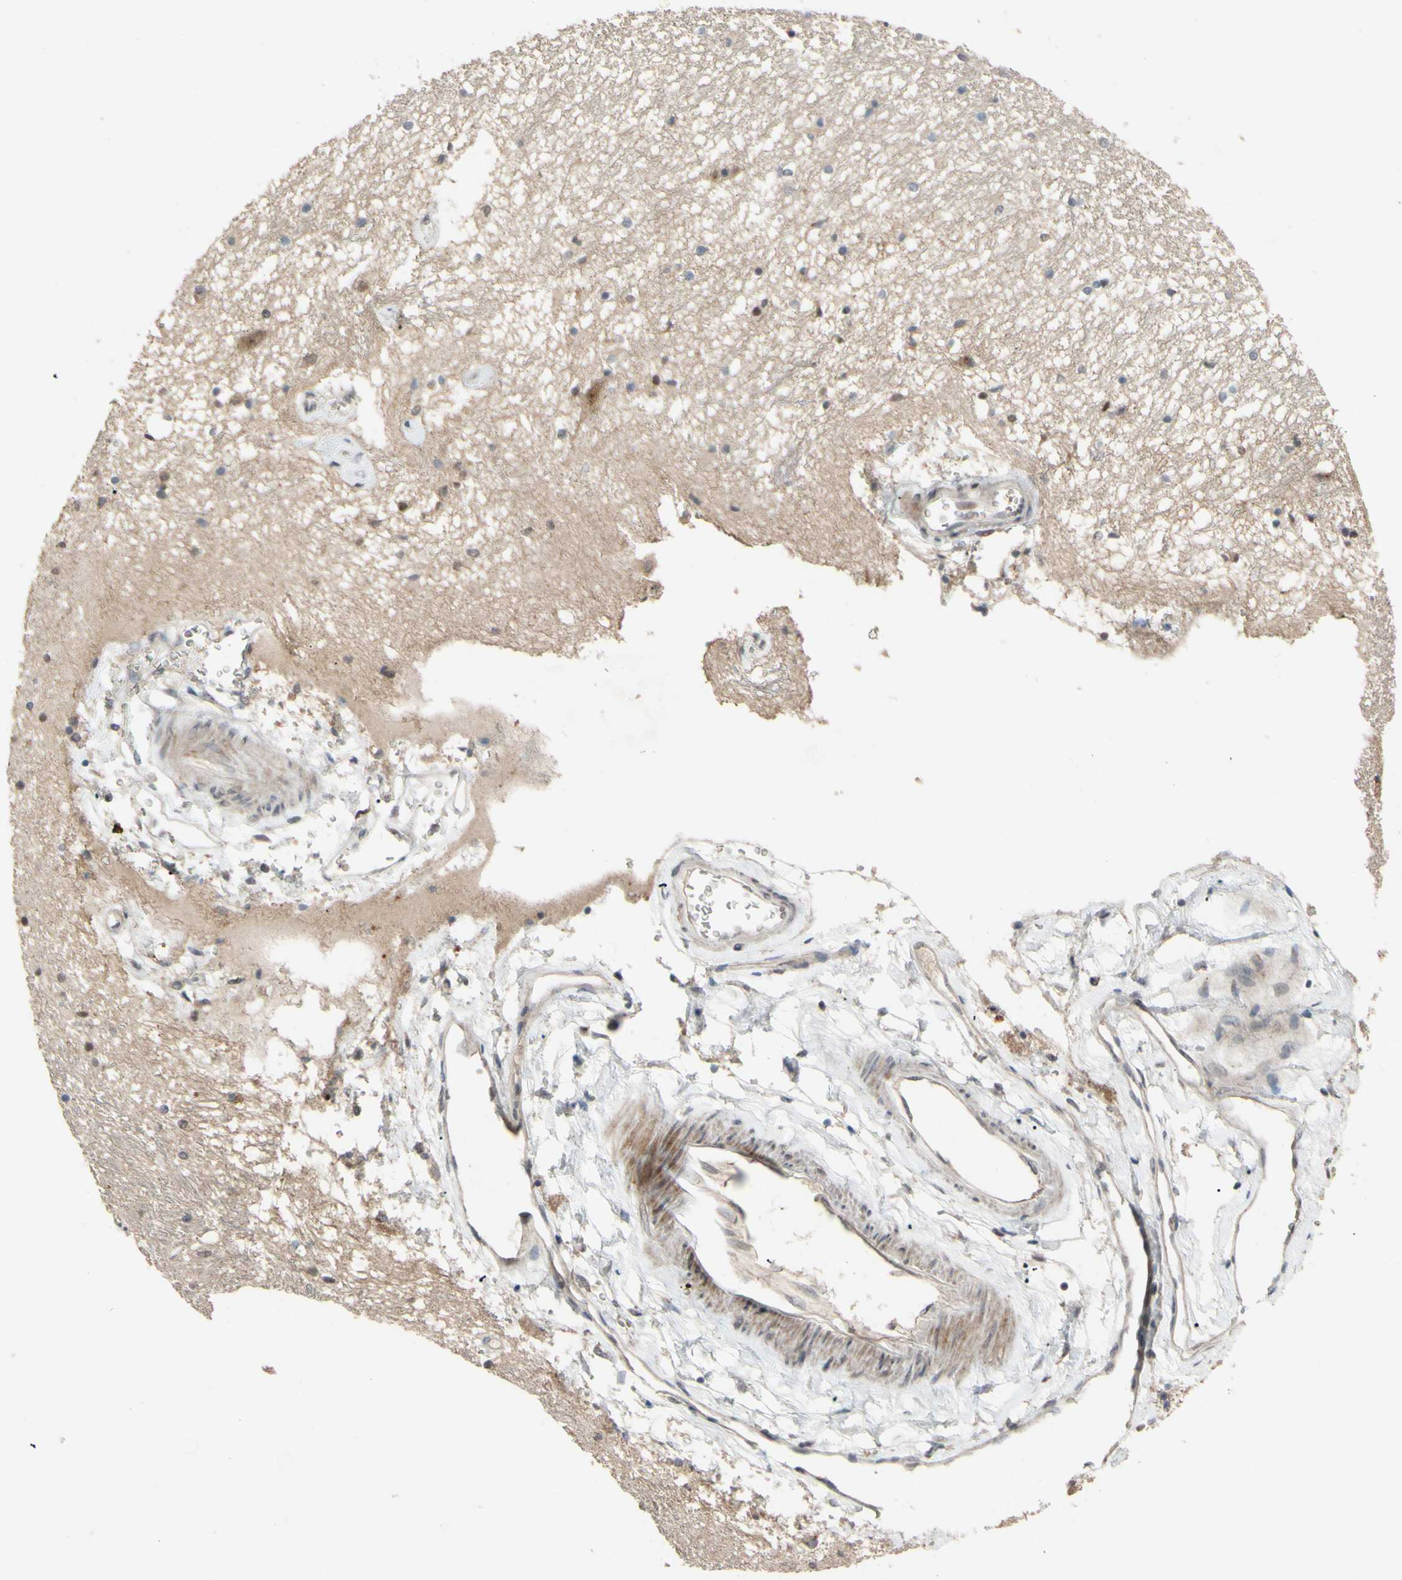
{"staining": {"intensity": "weak", "quantity": "<25%", "location": "cytoplasmic/membranous"}, "tissue": "hippocampus", "cell_type": "Glial cells", "image_type": "normal", "snomed": [{"axis": "morphology", "description": "Normal tissue, NOS"}, {"axis": "topography", "description": "Hippocampus"}], "caption": "Immunohistochemical staining of benign human hippocampus reveals no significant expression in glial cells.", "gene": "ALK", "patient": {"sex": "male", "age": 45}}